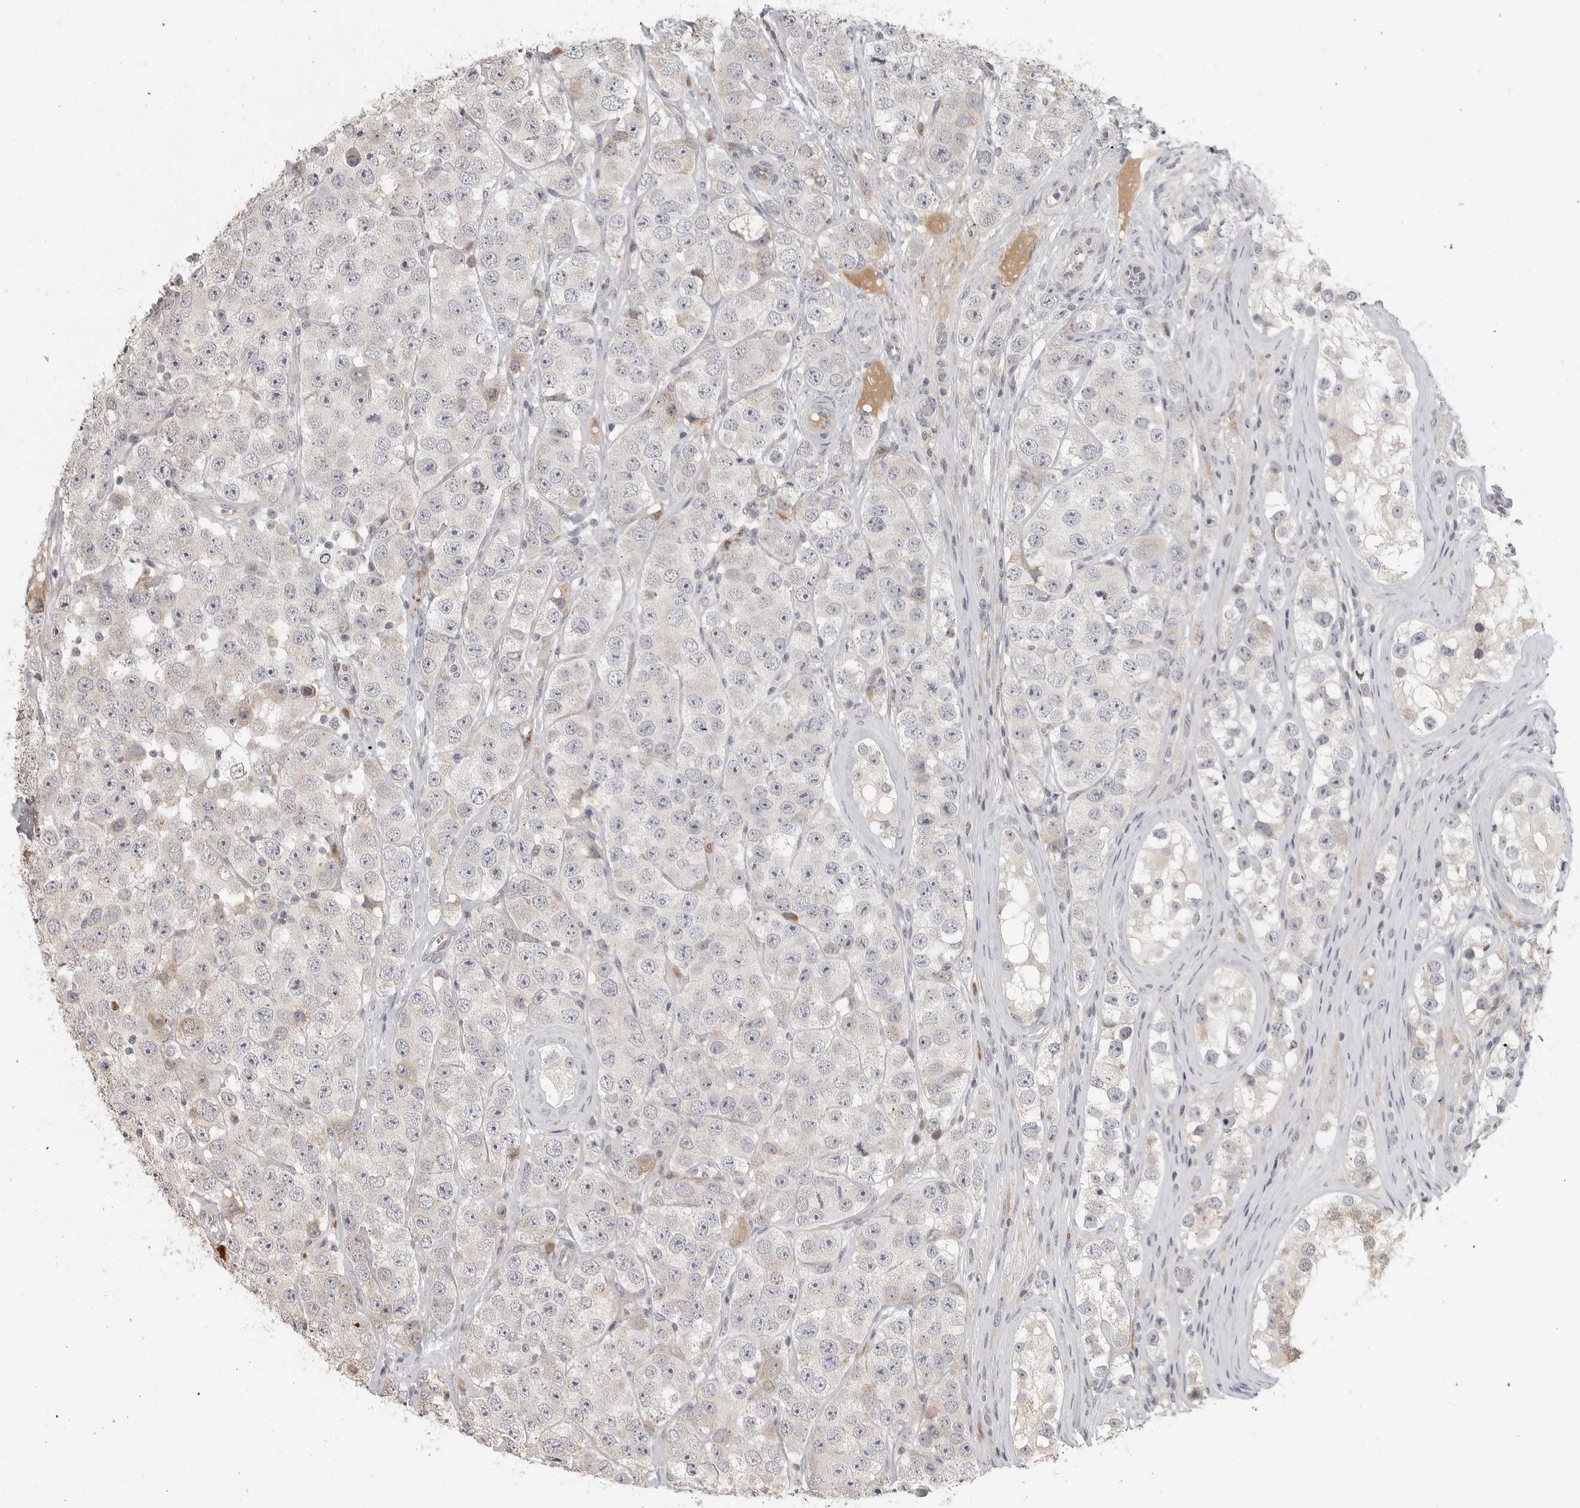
{"staining": {"intensity": "negative", "quantity": "none", "location": "none"}, "tissue": "testis cancer", "cell_type": "Tumor cells", "image_type": "cancer", "snomed": [{"axis": "morphology", "description": "Seminoma, NOS"}, {"axis": "topography", "description": "Testis"}], "caption": "This is a micrograph of immunohistochemistry staining of seminoma (testis), which shows no staining in tumor cells.", "gene": "IDO1", "patient": {"sex": "male", "age": 28}}